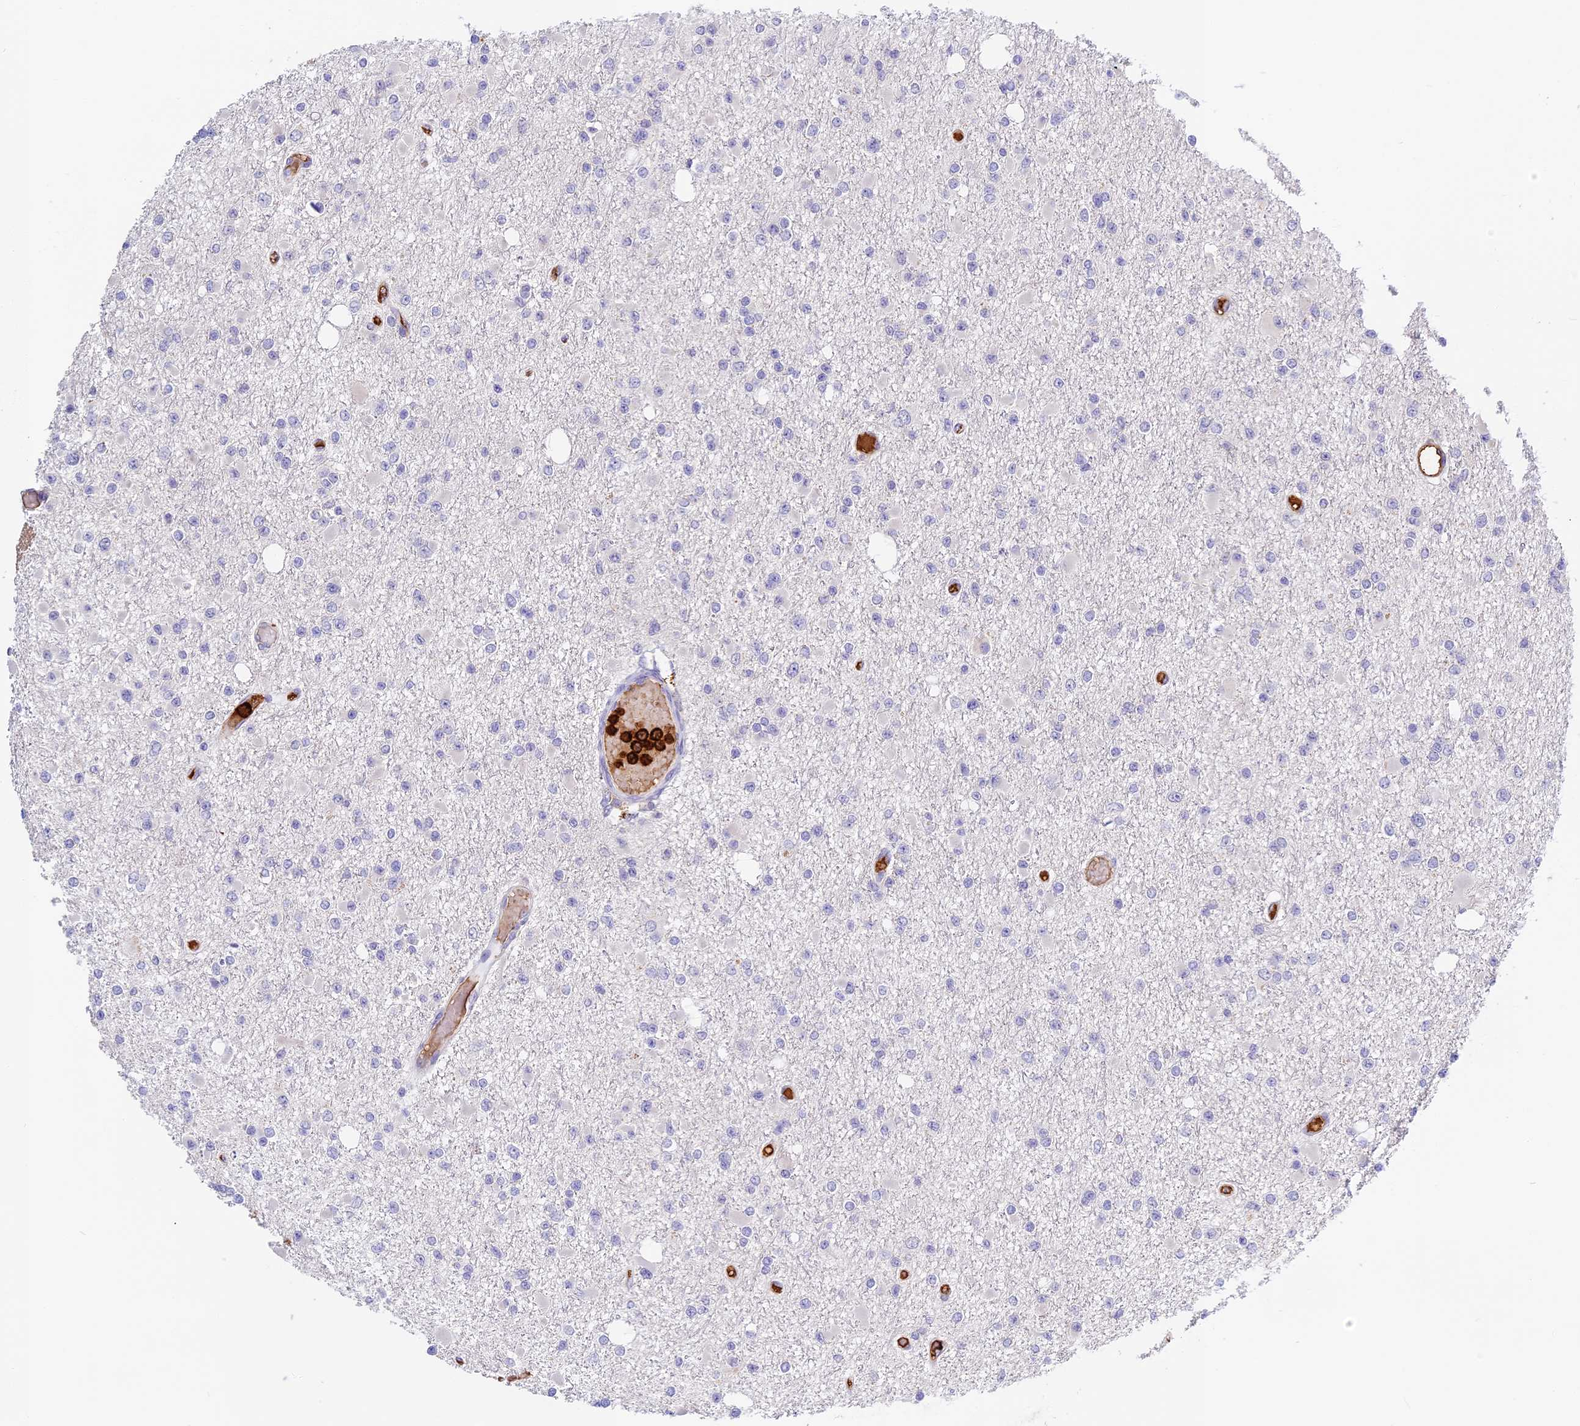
{"staining": {"intensity": "negative", "quantity": "none", "location": "none"}, "tissue": "glioma", "cell_type": "Tumor cells", "image_type": "cancer", "snomed": [{"axis": "morphology", "description": "Glioma, malignant, Low grade"}, {"axis": "topography", "description": "Brain"}], "caption": "This is a photomicrograph of immunohistochemistry staining of malignant low-grade glioma, which shows no expression in tumor cells.", "gene": "ADGRD1", "patient": {"sex": "female", "age": 22}}